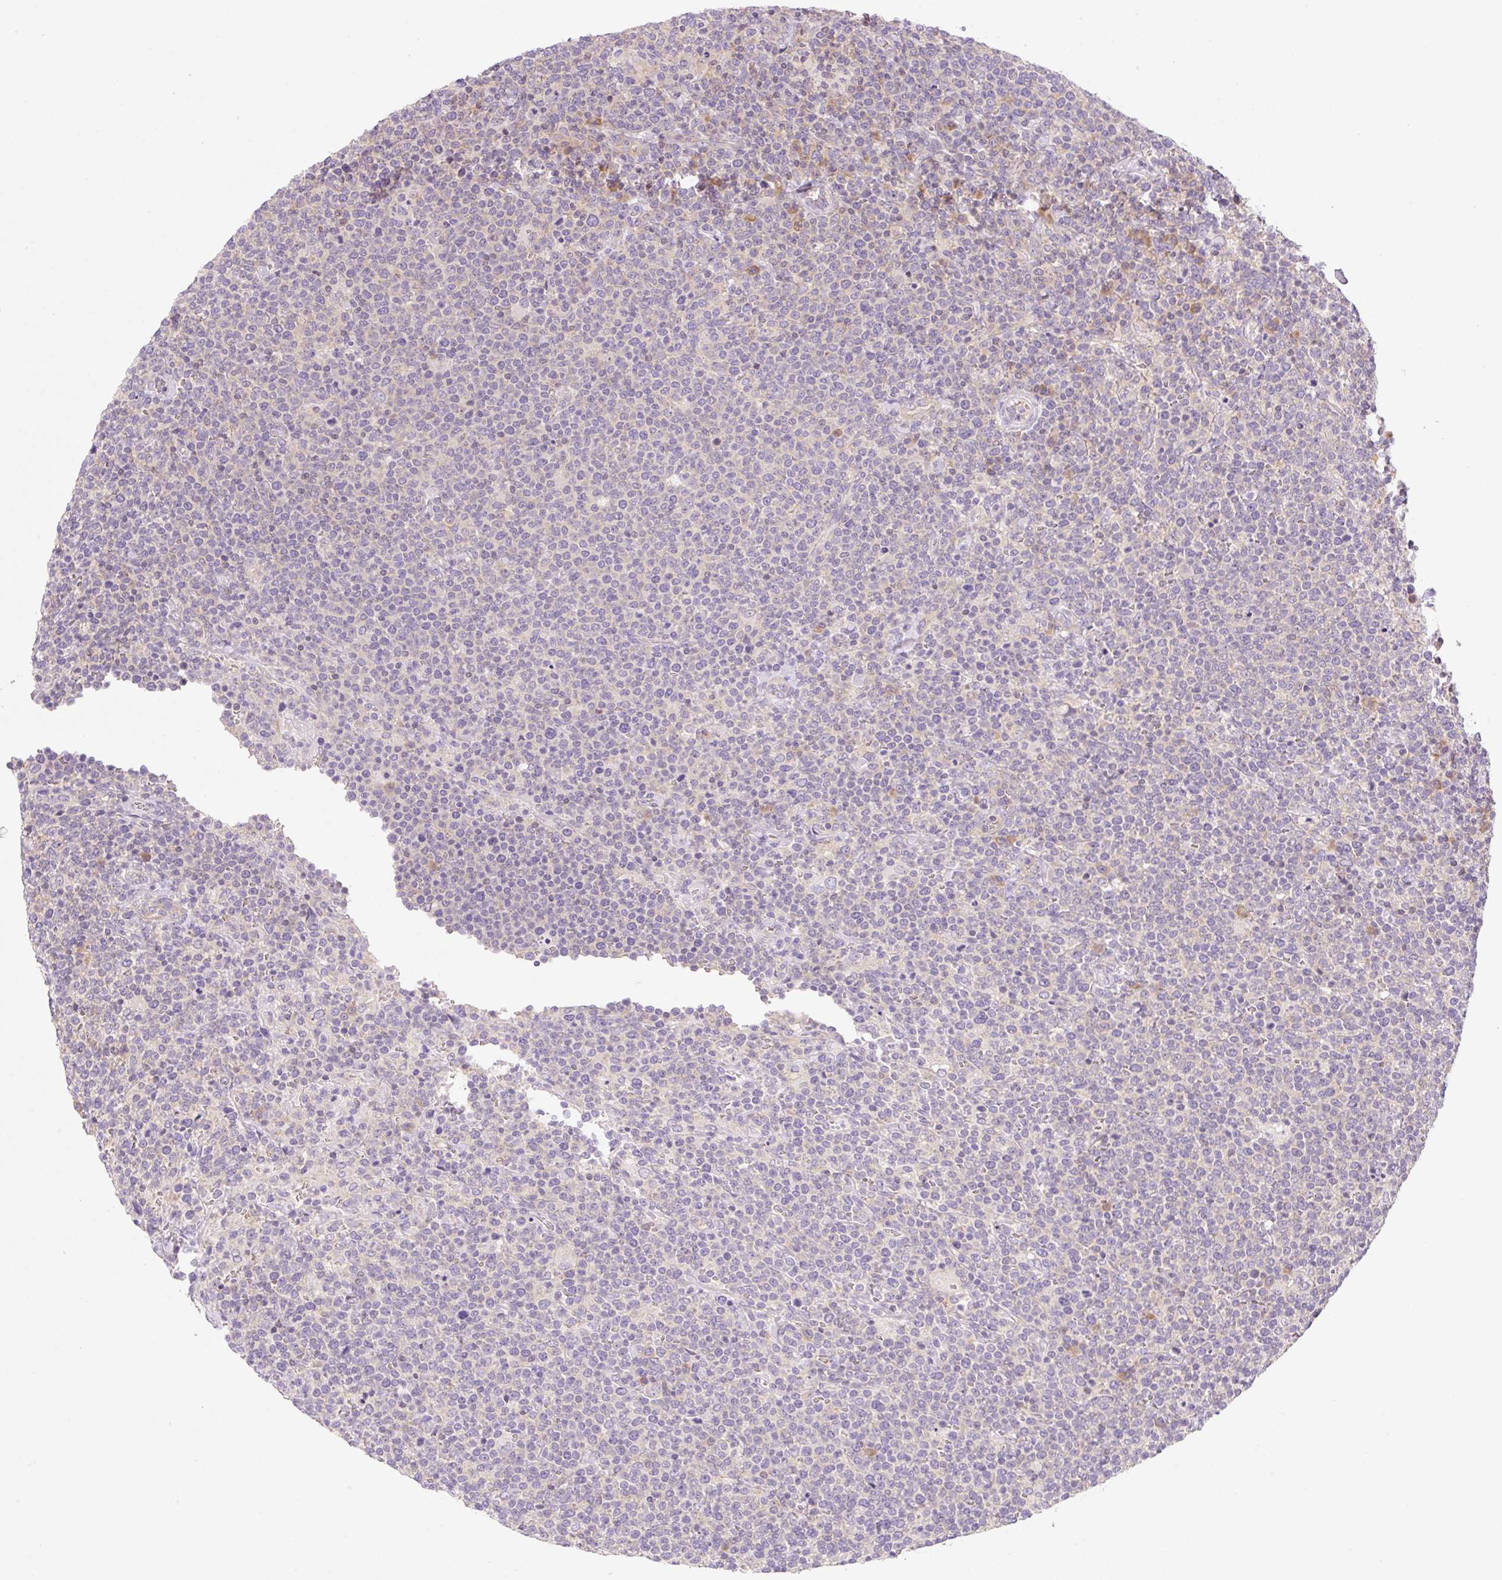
{"staining": {"intensity": "negative", "quantity": "none", "location": "none"}, "tissue": "lymphoma", "cell_type": "Tumor cells", "image_type": "cancer", "snomed": [{"axis": "morphology", "description": "Malignant lymphoma, non-Hodgkin's type, High grade"}, {"axis": "topography", "description": "Lymph node"}], "caption": "The immunohistochemistry (IHC) micrograph has no significant expression in tumor cells of lymphoma tissue.", "gene": "RPL18A", "patient": {"sex": "male", "age": 61}}